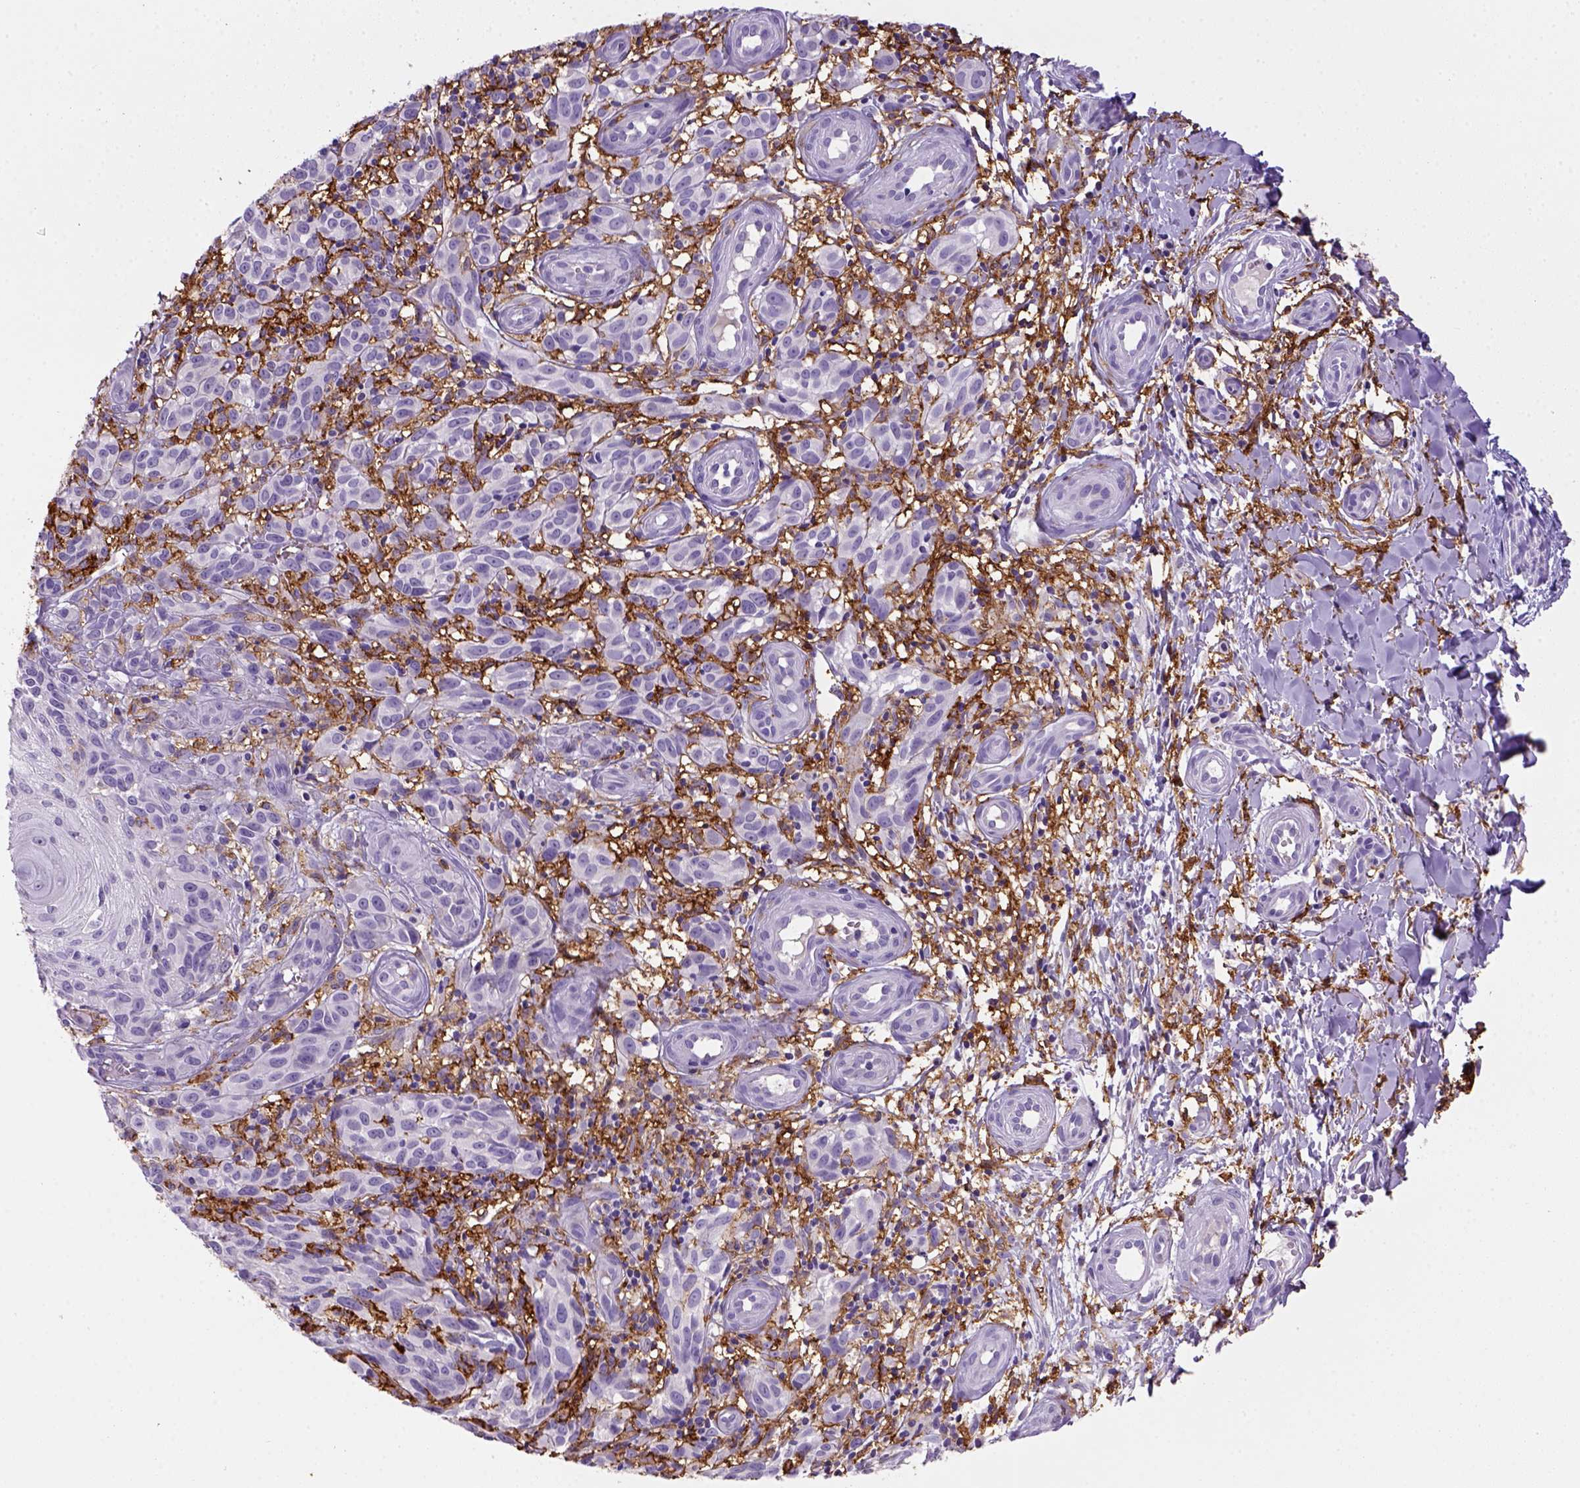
{"staining": {"intensity": "negative", "quantity": "none", "location": "none"}, "tissue": "melanoma", "cell_type": "Tumor cells", "image_type": "cancer", "snomed": [{"axis": "morphology", "description": "Malignant melanoma, NOS"}, {"axis": "topography", "description": "Skin"}], "caption": "Malignant melanoma stained for a protein using immunohistochemistry displays no expression tumor cells.", "gene": "CD14", "patient": {"sex": "female", "age": 53}}